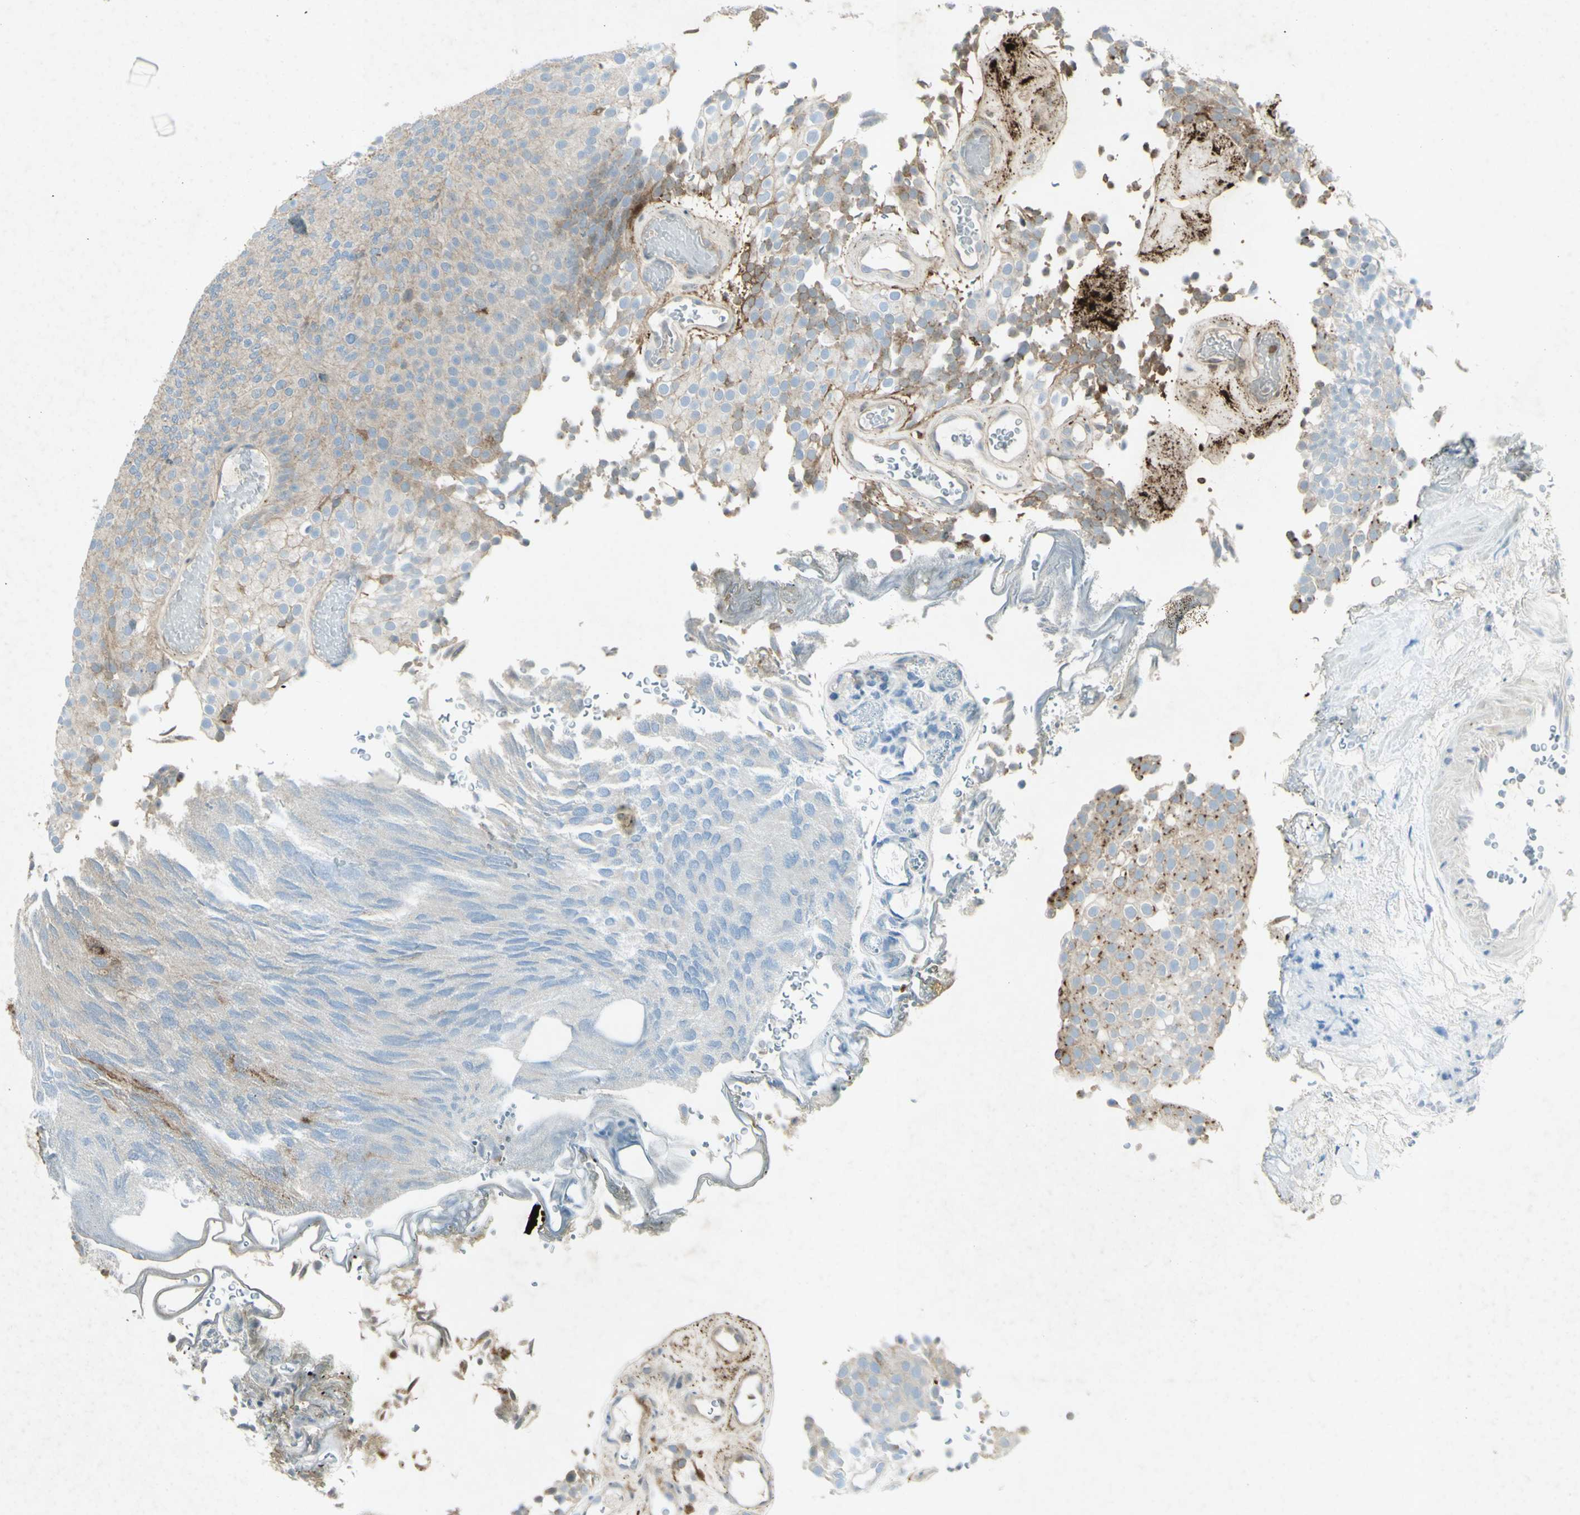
{"staining": {"intensity": "weak", "quantity": ">75%", "location": "cytoplasmic/membranous"}, "tissue": "urothelial cancer", "cell_type": "Tumor cells", "image_type": "cancer", "snomed": [{"axis": "morphology", "description": "Urothelial carcinoma, Low grade"}, {"axis": "topography", "description": "Urinary bladder"}], "caption": "A brown stain highlights weak cytoplasmic/membranous positivity of a protein in urothelial cancer tumor cells.", "gene": "GDF15", "patient": {"sex": "male", "age": 78}}